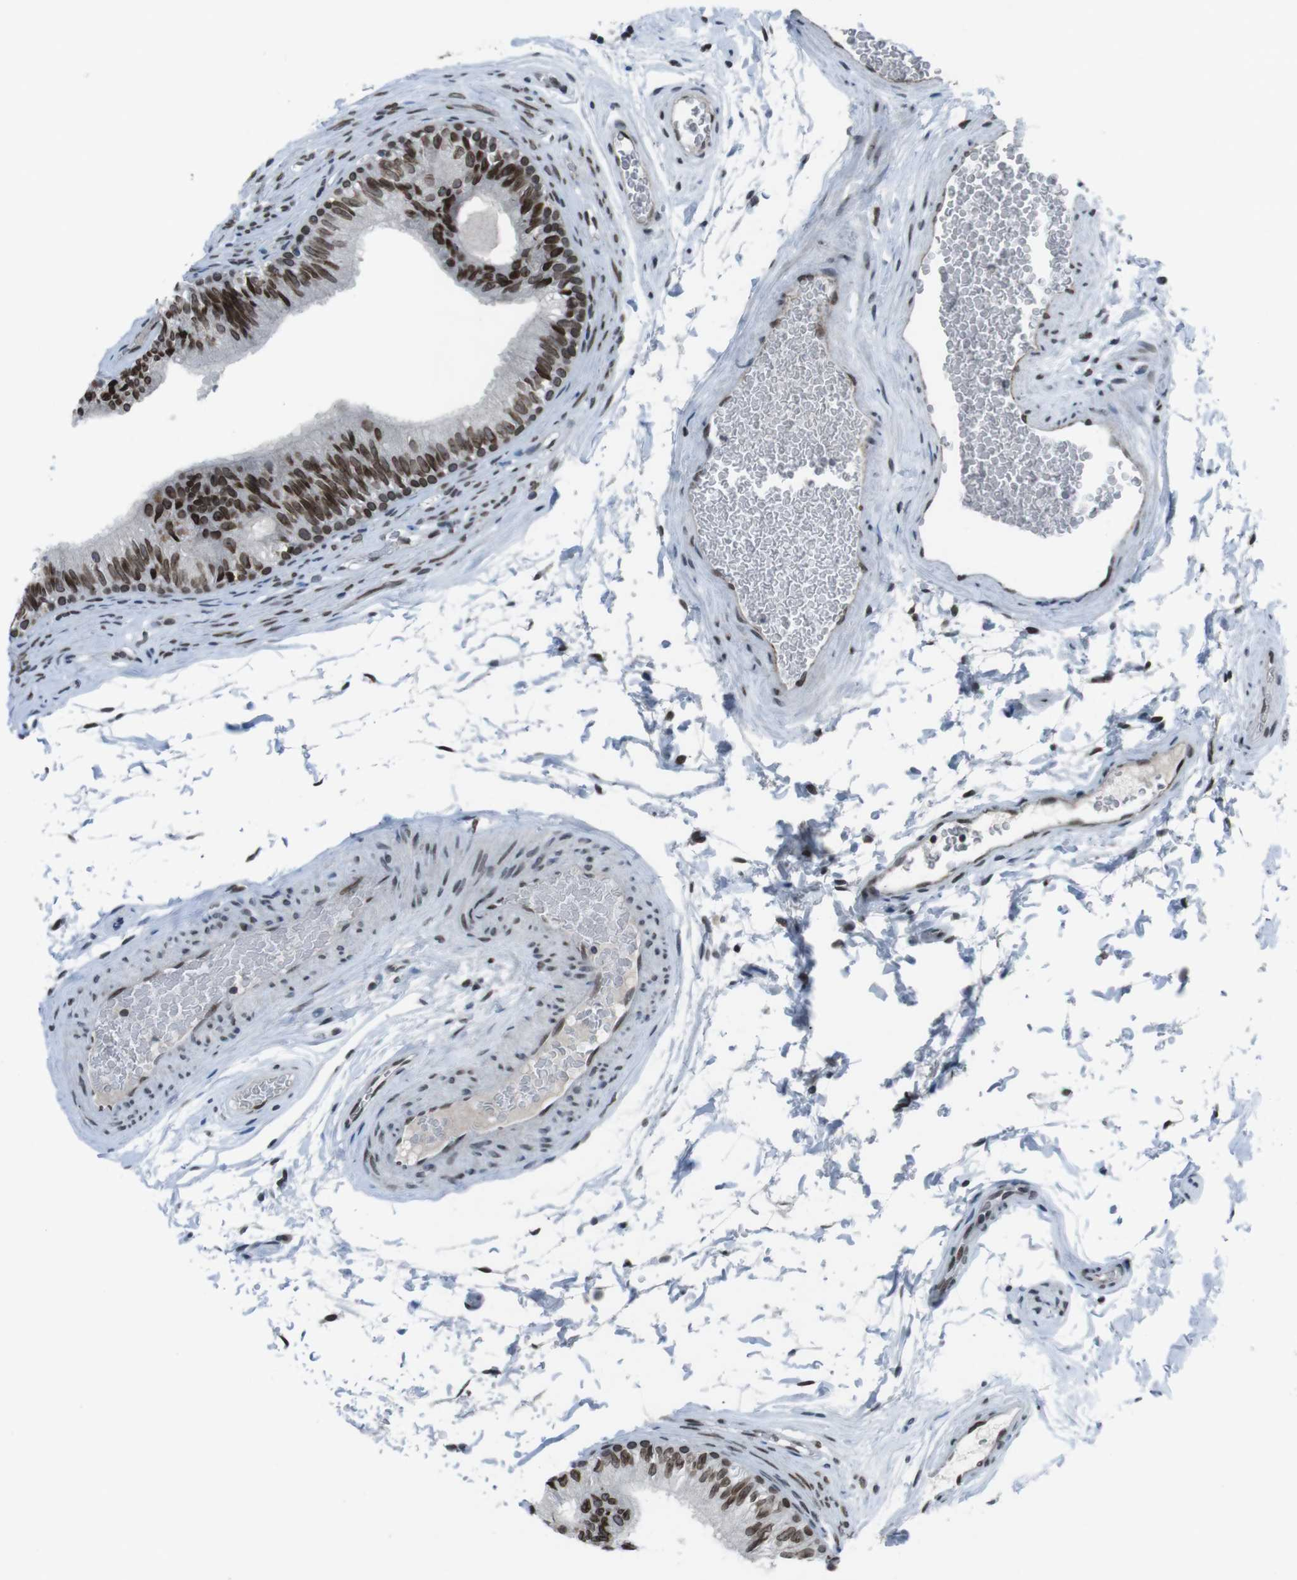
{"staining": {"intensity": "strong", "quantity": ">75%", "location": "cytoplasmic/membranous,nuclear"}, "tissue": "epididymis", "cell_type": "Glandular cells", "image_type": "normal", "snomed": [{"axis": "morphology", "description": "Normal tissue, NOS"}, {"axis": "topography", "description": "Epididymis"}], "caption": "Brown immunohistochemical staining in benign human epididymis shows strong cytoplasmic/membranous,nuclear staining in approximately >75% of glandular cells.", "gene": "MAD1L1", "patient": {"sex": "male", "age": 36}}